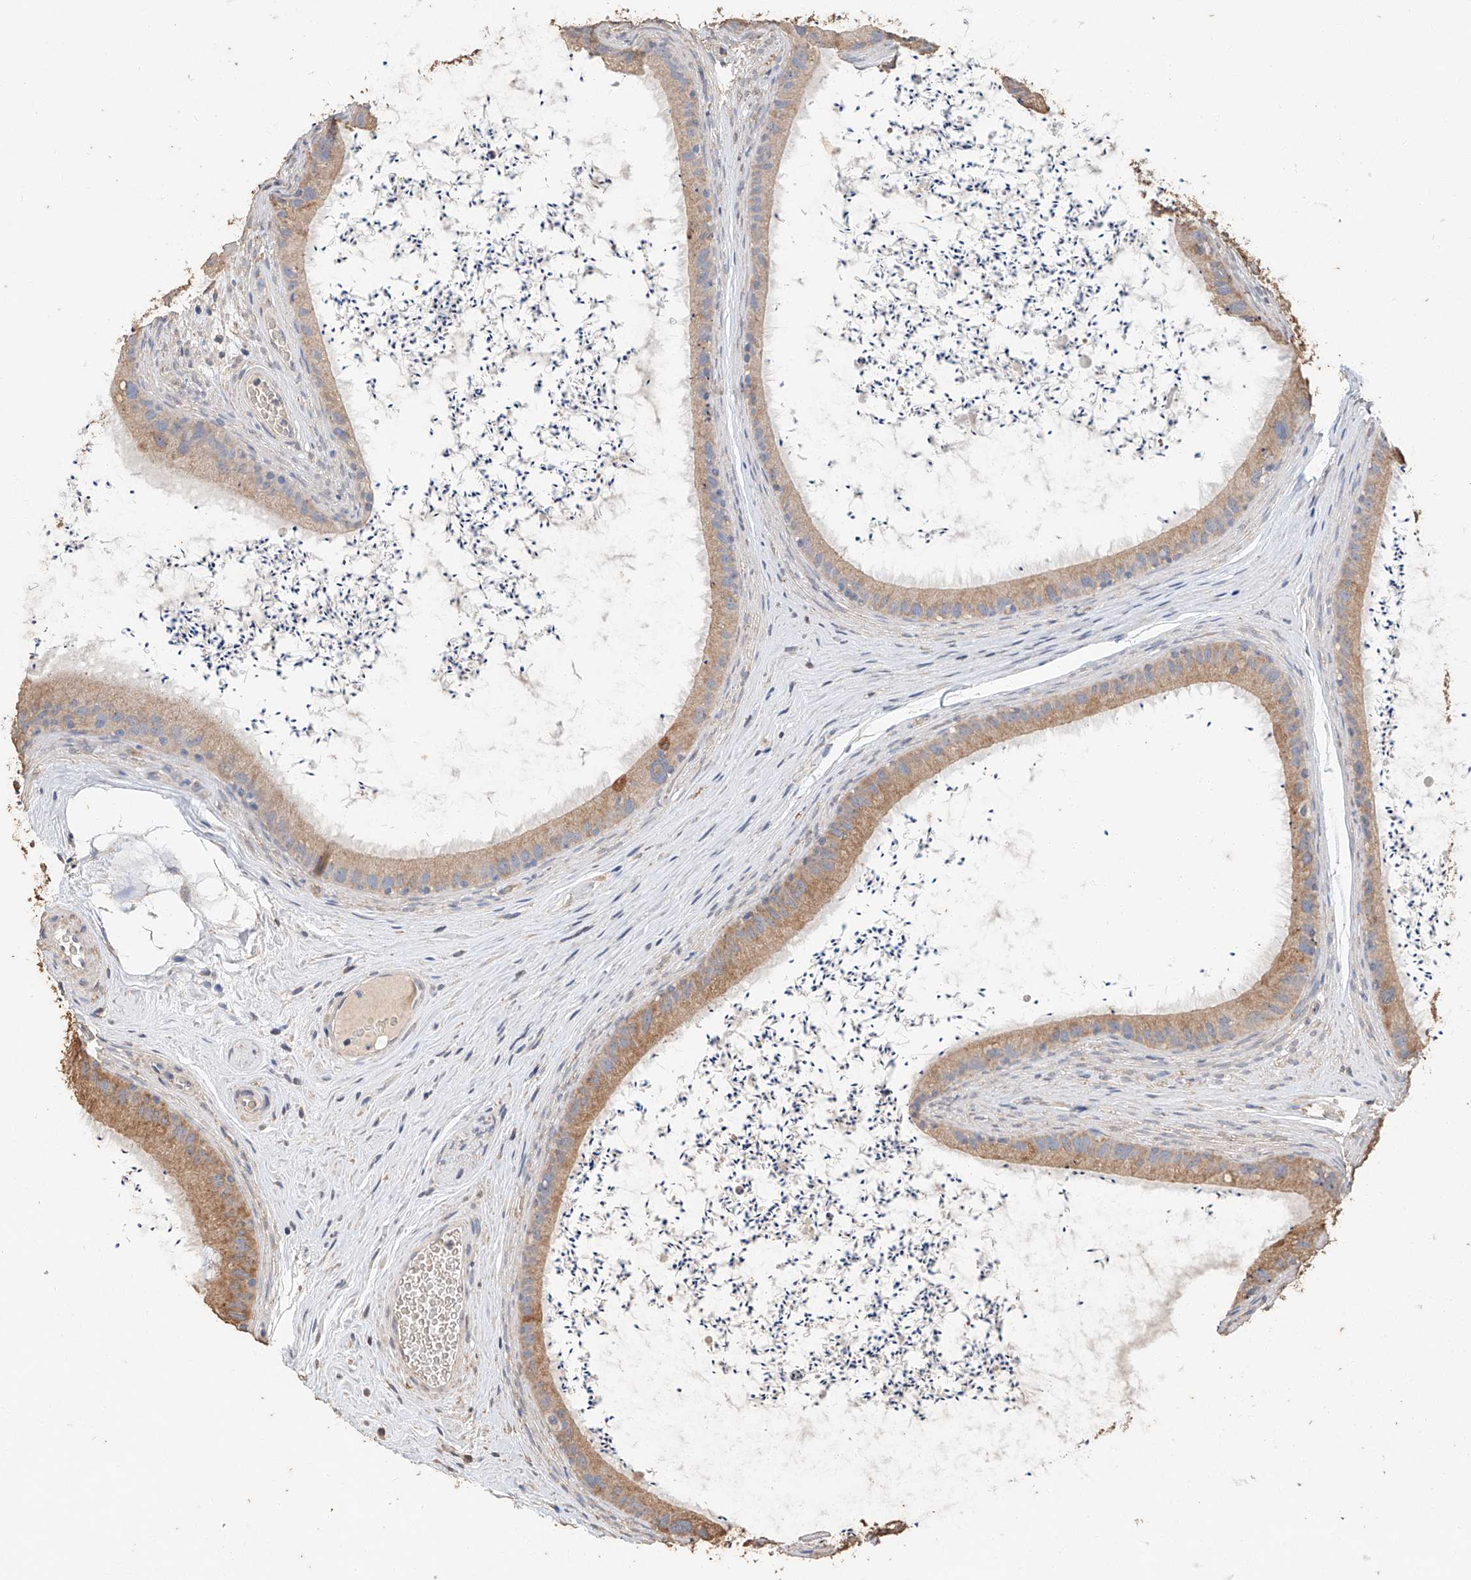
{"staining": {"intensity": "strong", "quantity": ">75%", "location": "cytoplasmic/membranous"}, "tissue": "epididymis", "cell_type": "Glandular cells", "image_type": "normal", "snomed": [{"axis": "morphology", "description": "Normal tissue, NOS"}, {"axis": "topography", "description": "Epididymis, spermatic cord, NOS"}], "caption": "A high-resolution image shows immunohistochemistry (IHC) staining of benign epididymis, which shows strong cytoplasmic/membranous expression in about >75% of glandular cells.", "gene": "CERS4", "patient": {"sex": "male", "age": 50}}